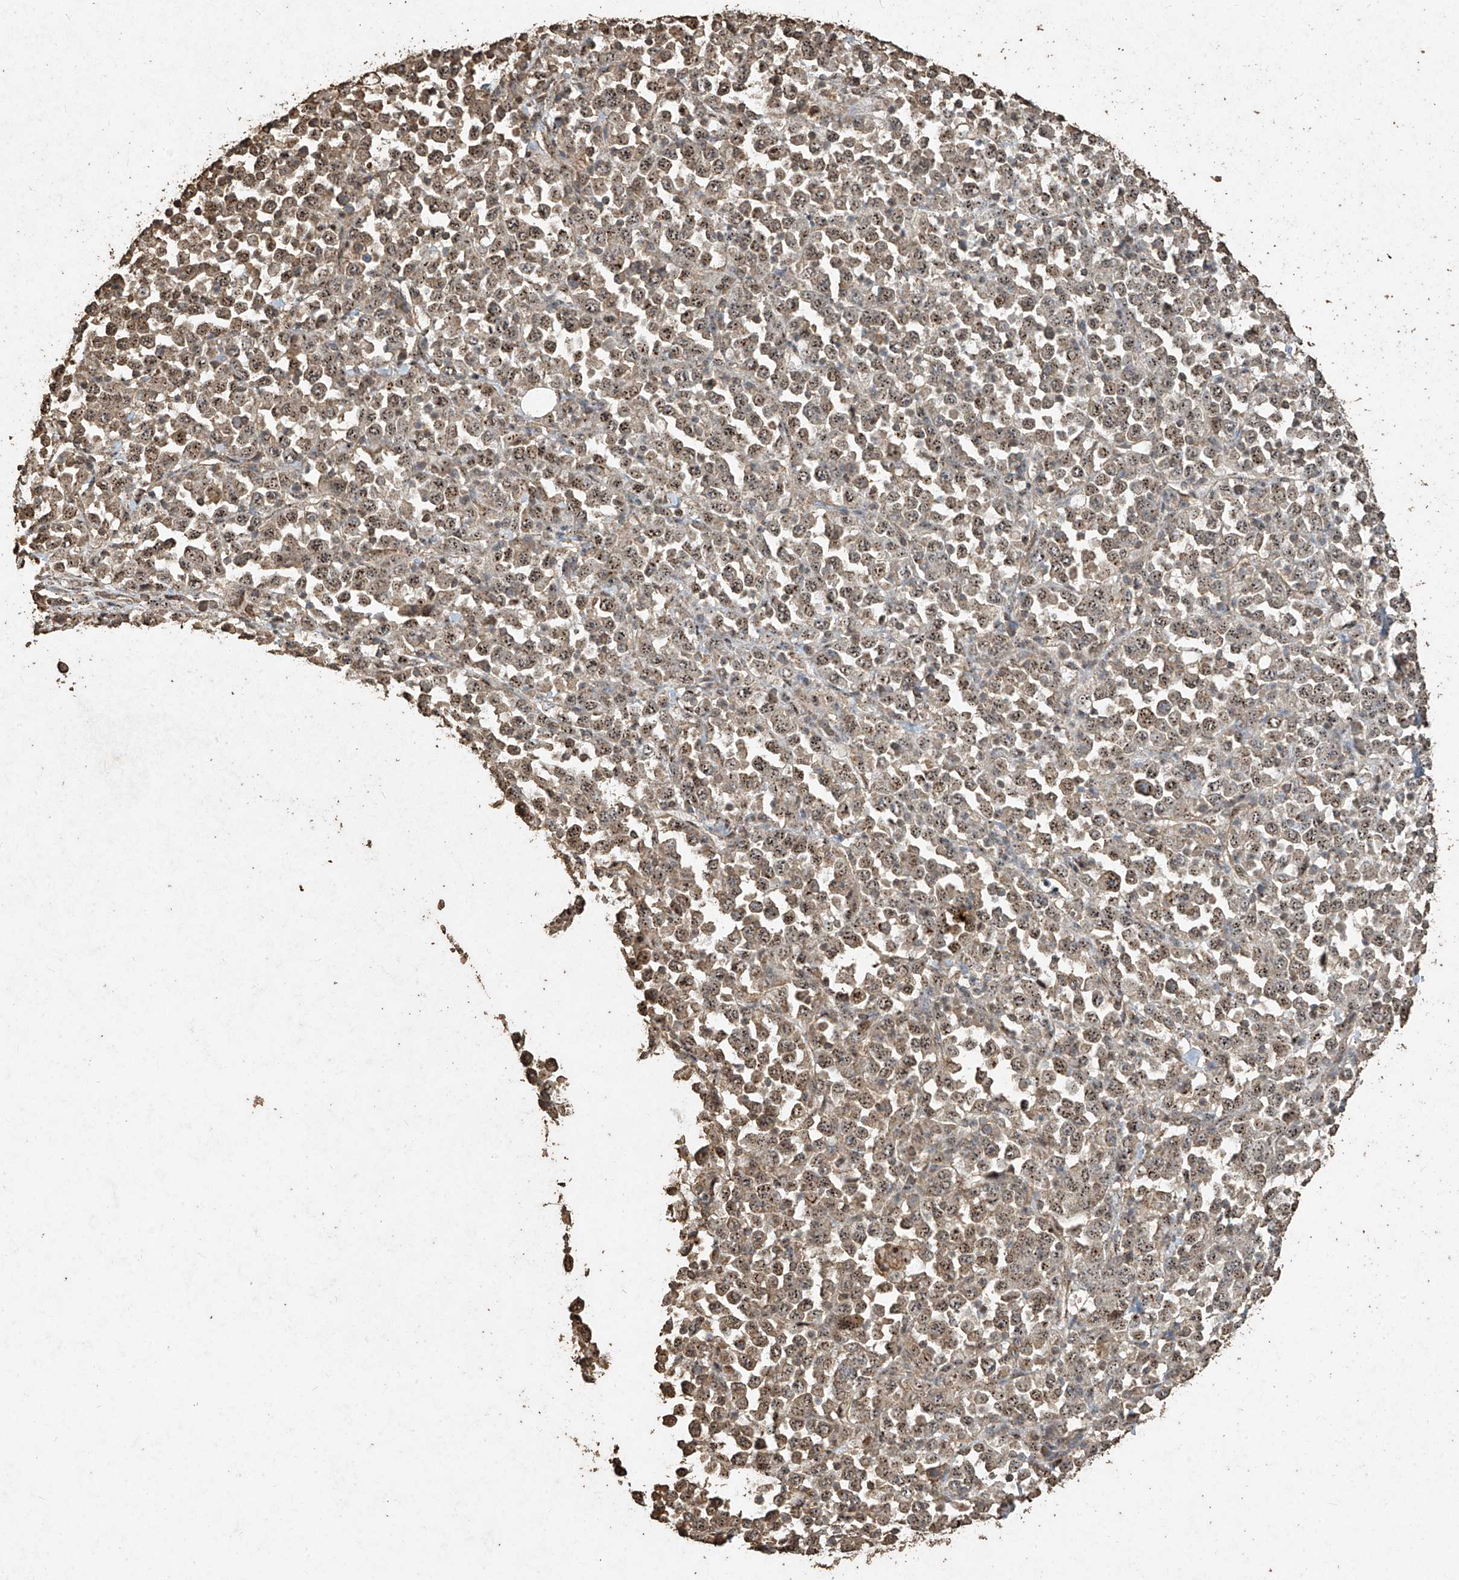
{"staining": {"intensity": "moderate", "quantity": ">75%", "location": "nuclear"}, "tissue": "stomach cancer", "cell_type": "Tumor cells", "image_type": "cancer", "snomed": [{"axis": "morphology", "description": "Normal tissue, NOS"}, {"axis": "morphology", "description": "Adenocarcinoma, NOS"}, {"axis": "topography", "description": "Stomach, upper"}, {"axis": "topography", "description": "Stomach"}], "caption": "This is a micrograph of immunohistochemistry staining of stomach cancer, which shows moderate expression in the nuclear of tumor cells.", "gene": "ERBB3", "patient": {"sex": "male", "age": 59}}